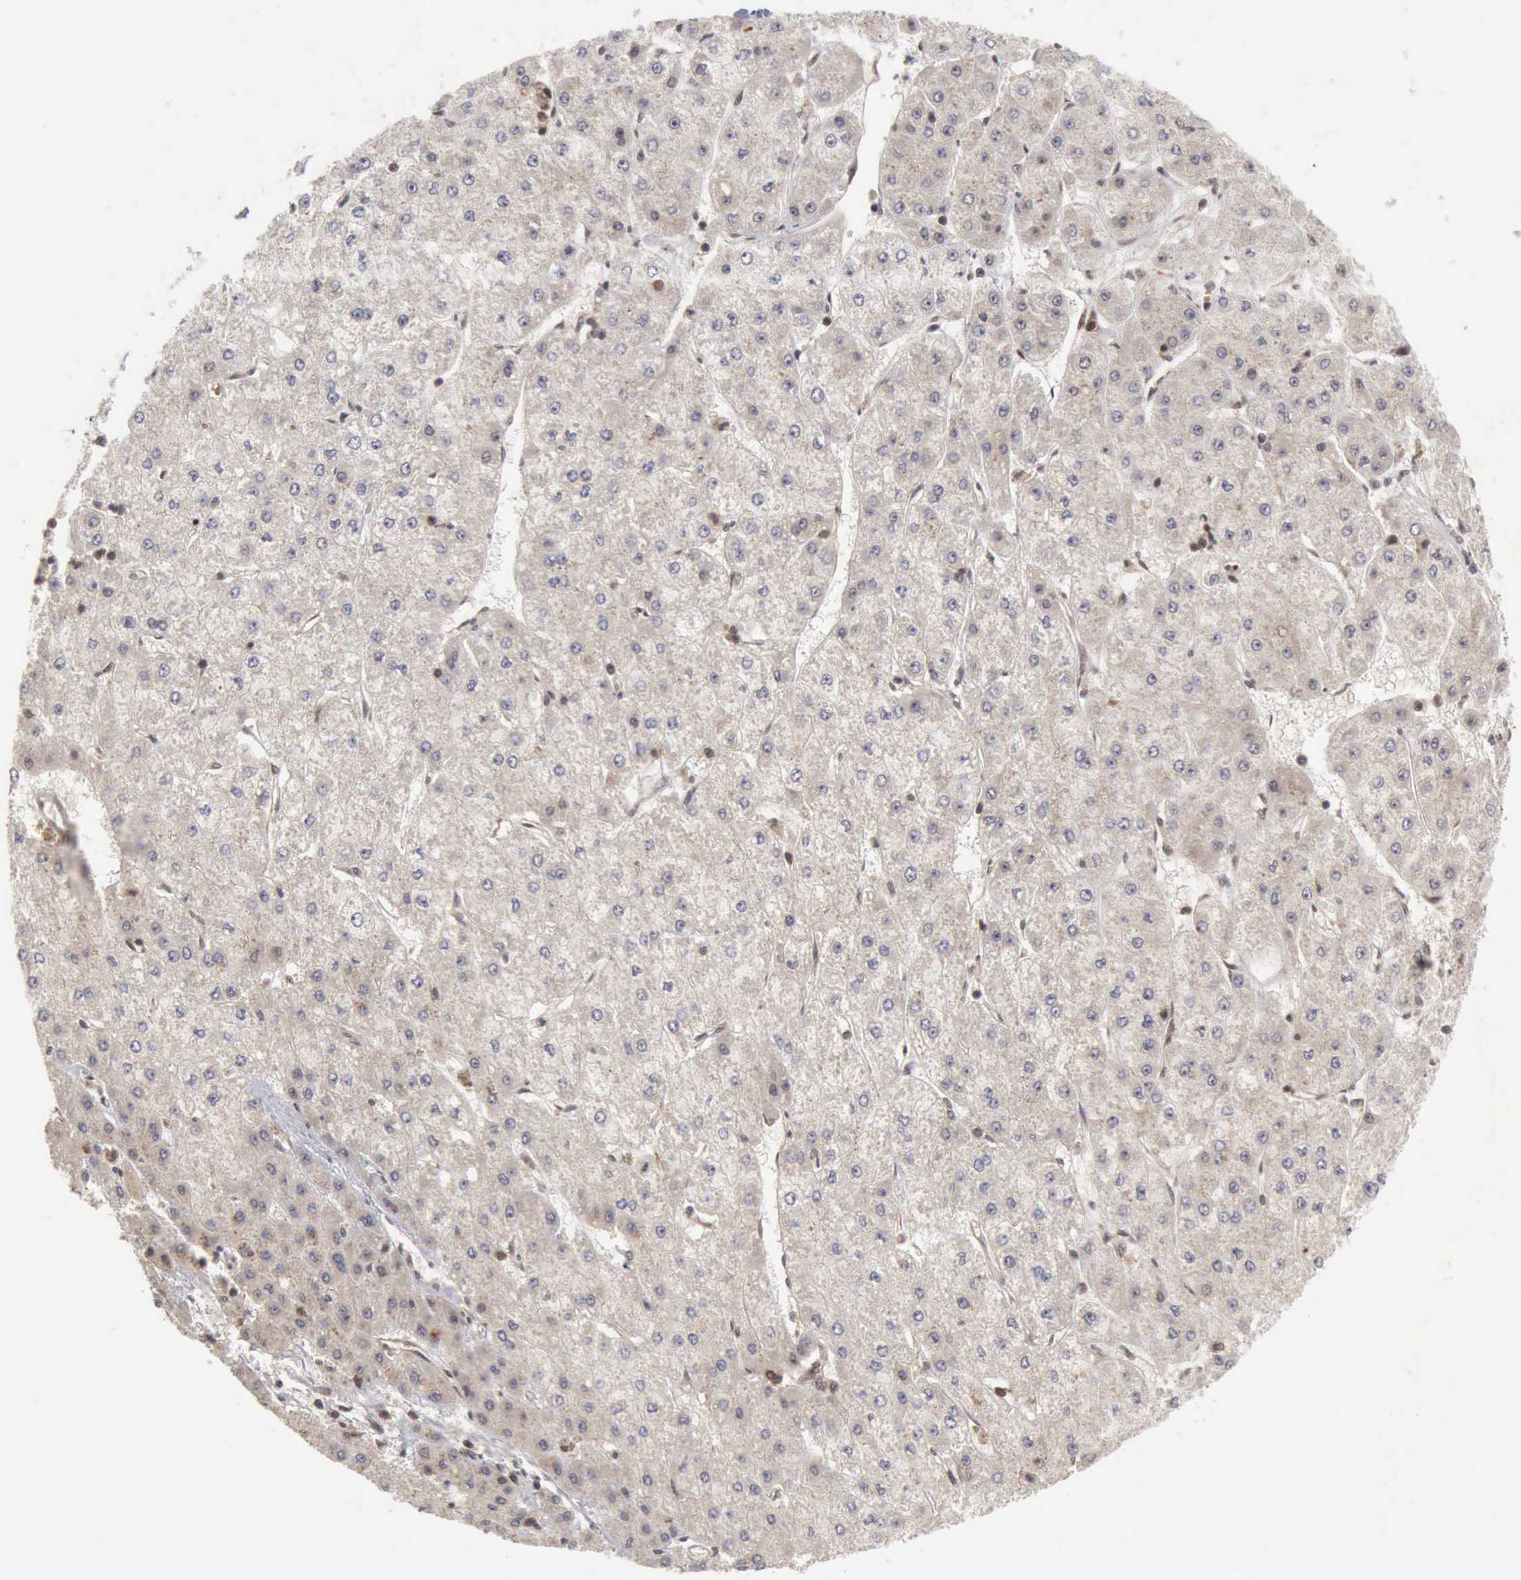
{"staining": {"intensity": "negative", "quantity": "none", "location": "none"}, "tissue": "liver cancer", "cell_type": "Tumor cells", "image_type": "cancer", "snomed": [{"axis": "morphology", "description": "Carcinoma, Hepatocellular, NOS"}, {"axis": "topography", "description": "Liver"}], "caption": "Tumor cells are negative for brown protein staining in liver cancer. (DAB IHC, high magnification).", "gene": "CDKN2A", "patient": {"sex": "female", "age": 52}}